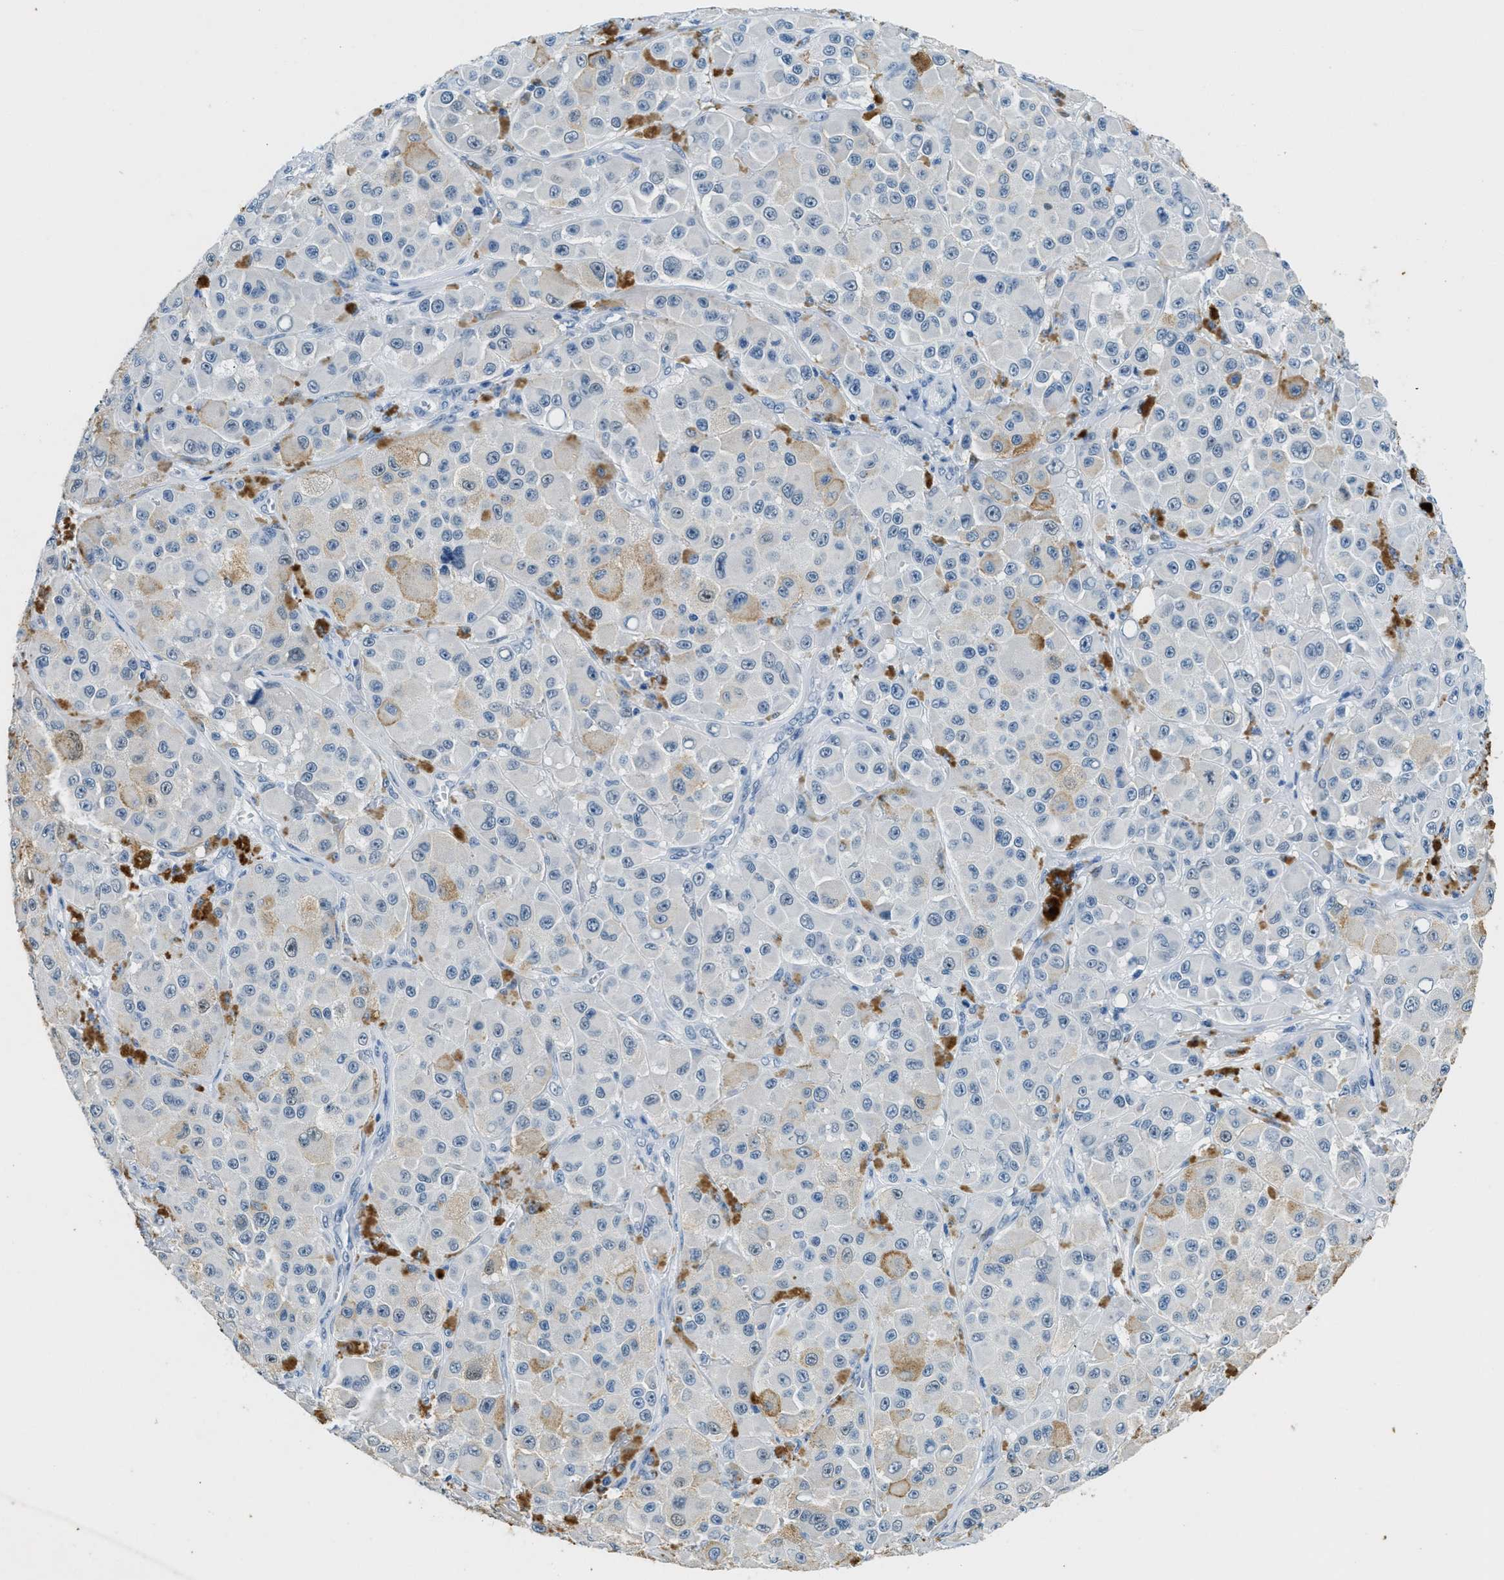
{"staining": {"intensity": "weak", "quantity": "25%-75%", "location": "cytoplasmic/membranous"}, "tissue": "melanoma", "cell_type": "Tumor cells", "image_type": "cancer", "snomed": [{"axis": "morphology", "description": "Malignant melanoma, NOS"}, {"axis": "topography", "description": "Skin"}], "caption": "There is low levels of weak cytoplasmic/membranous expression in tumor cells of melanoma, as demonstrated by immunohistochemical staining (brown color).", "gene": "CFAP20", "patient": {"sex": "male", "age": 84}}